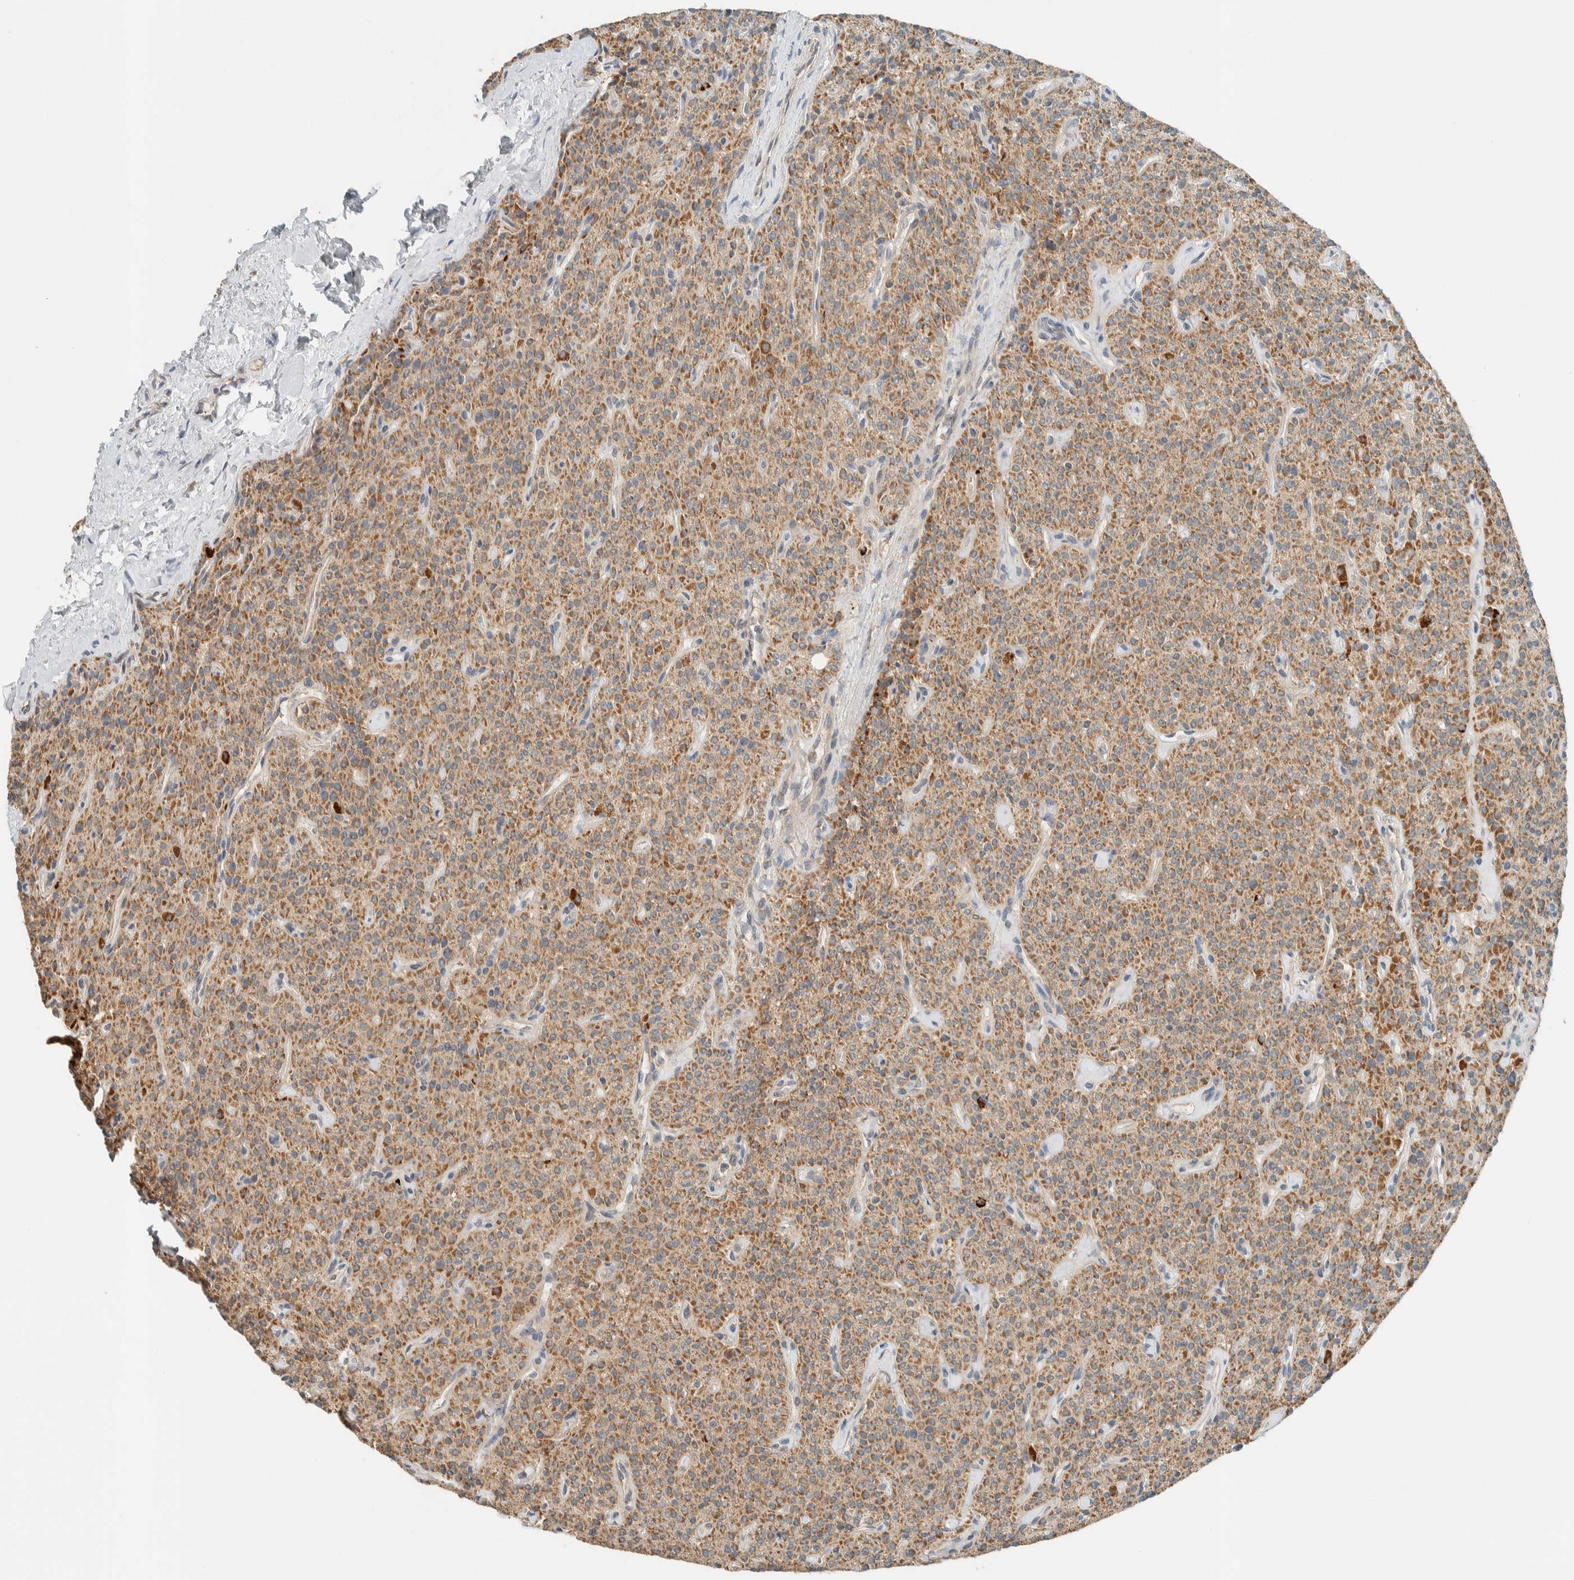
{"staining": {"intensity": "strong", "quantity": ">75%", "location": "cytoplasmic/membranous"}, "tissue": "parathyroid gland", "cell_type": "Glandular cells", "image_type": "normal", "snomed": [{"axis": "morphology", "description": "Normal tissue, NOS"}, {"axis": "topography", "description": "Parathyroid gland"}], "caption": "Glandular cells exhibit strong cytoplasmic/membranous expression in approximately >75% of cells in unremarkable parathyroid gland.", "gene": "SPAG5", "patient": {"sex": "male", "age": 46}}